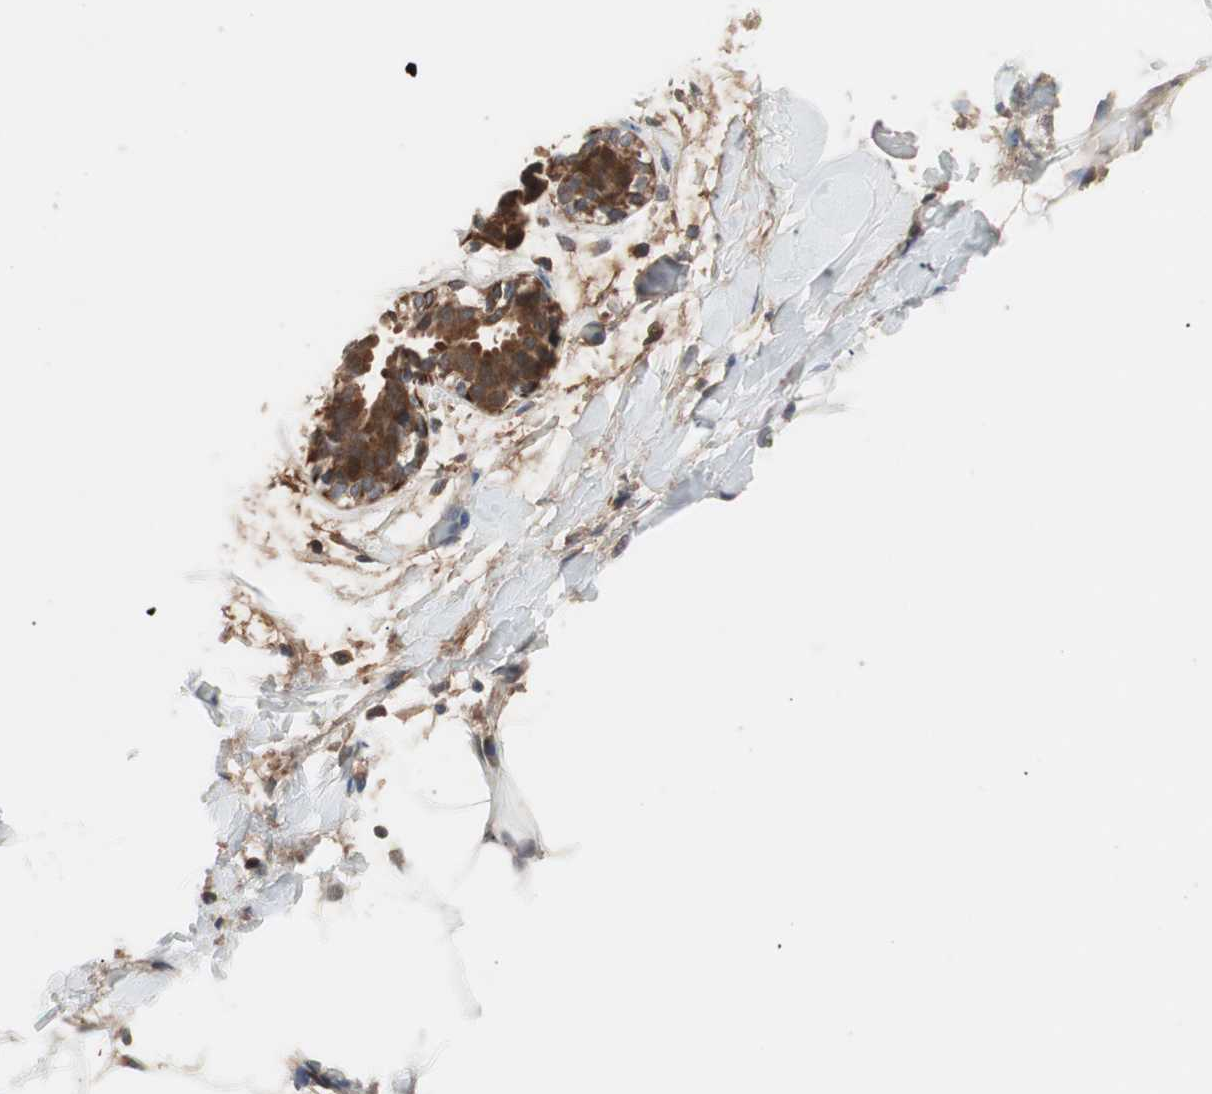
{"staining": {"intensity": "negative", "quantity": "none", "location": "none"}, "tissue": "adipose tissue", "cell_type": "Adipocytes", "image_type": "normal", "snomed": [{"axis": "morphology", "description": "Normal tissue, NOS"}, {"axis": "topography", "description": "Breast"}, {"axis": "topography", "description": "Adipose tissue"}], "caption": "DAB (3,3'-diaminobenzidine) immunohistochemical staining of benign human adipose tissue demonstrates no significant staining in adipocytes.", "gene": "HMBS", "patient": {"sex": "female", "age": 25}}